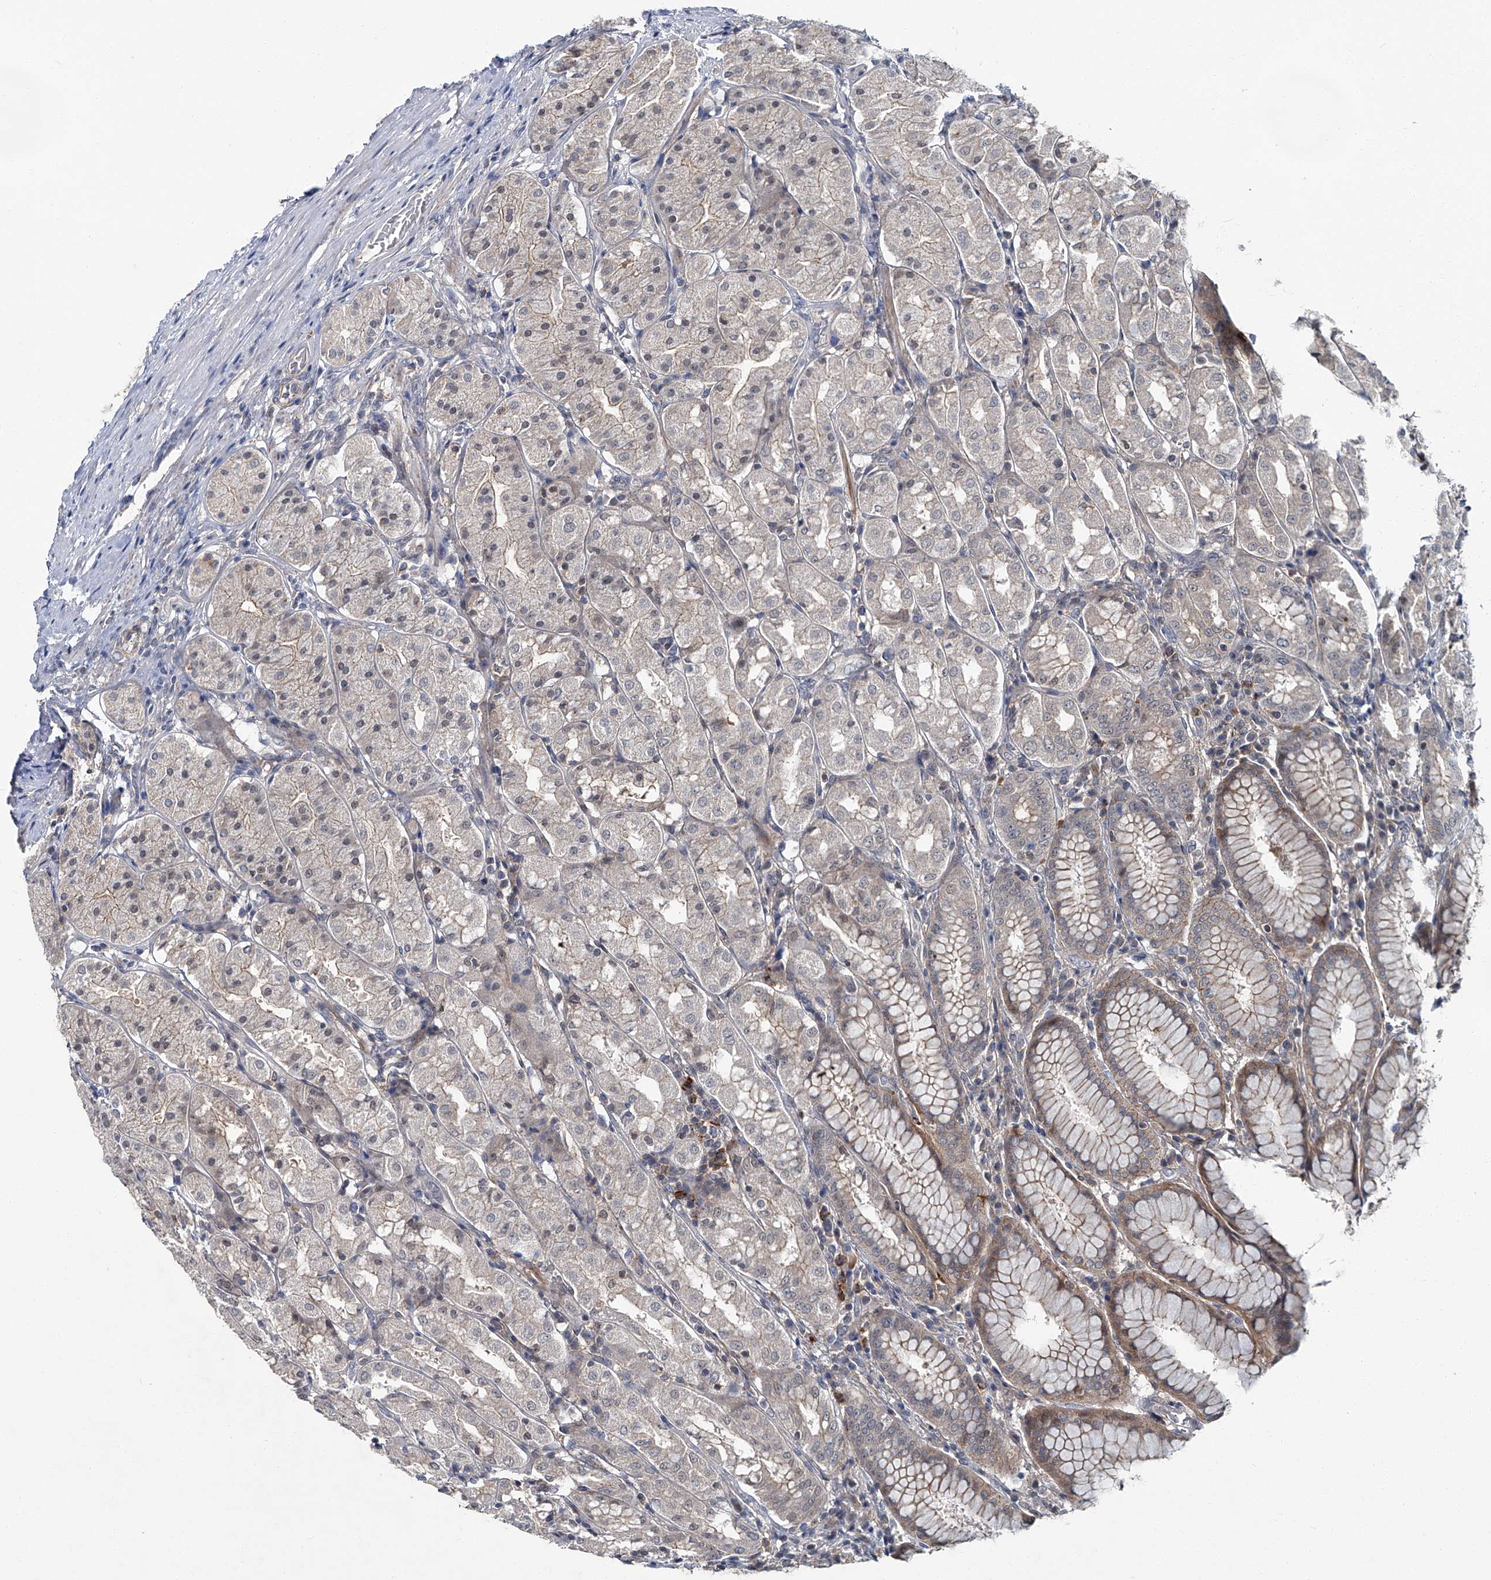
{"staining": {"intensity": "moderate", "quantity": "<25%", "location": "cytoplasmic/membranous"}, "tissue": "stomach", "cell_type": "Glandular cells", "image_type": "normal", "snomed": [{"axis": "morphology", "description": "Normal tissue, NOS"}, {"axis": "topography", "description": "Stomach"}, {"axis": "topography", "description": "Stomach, lower"}], "caption": "High-power microscopy captured an IHC image of benign stomach, revealing moderate cytoplasmic/membranous expression in about <25% of glandular cells. (IHC, brightfield microscopy, high magnification).", "gene": "AKNAD1", "patient": {"sex": "female", "age": 56}}